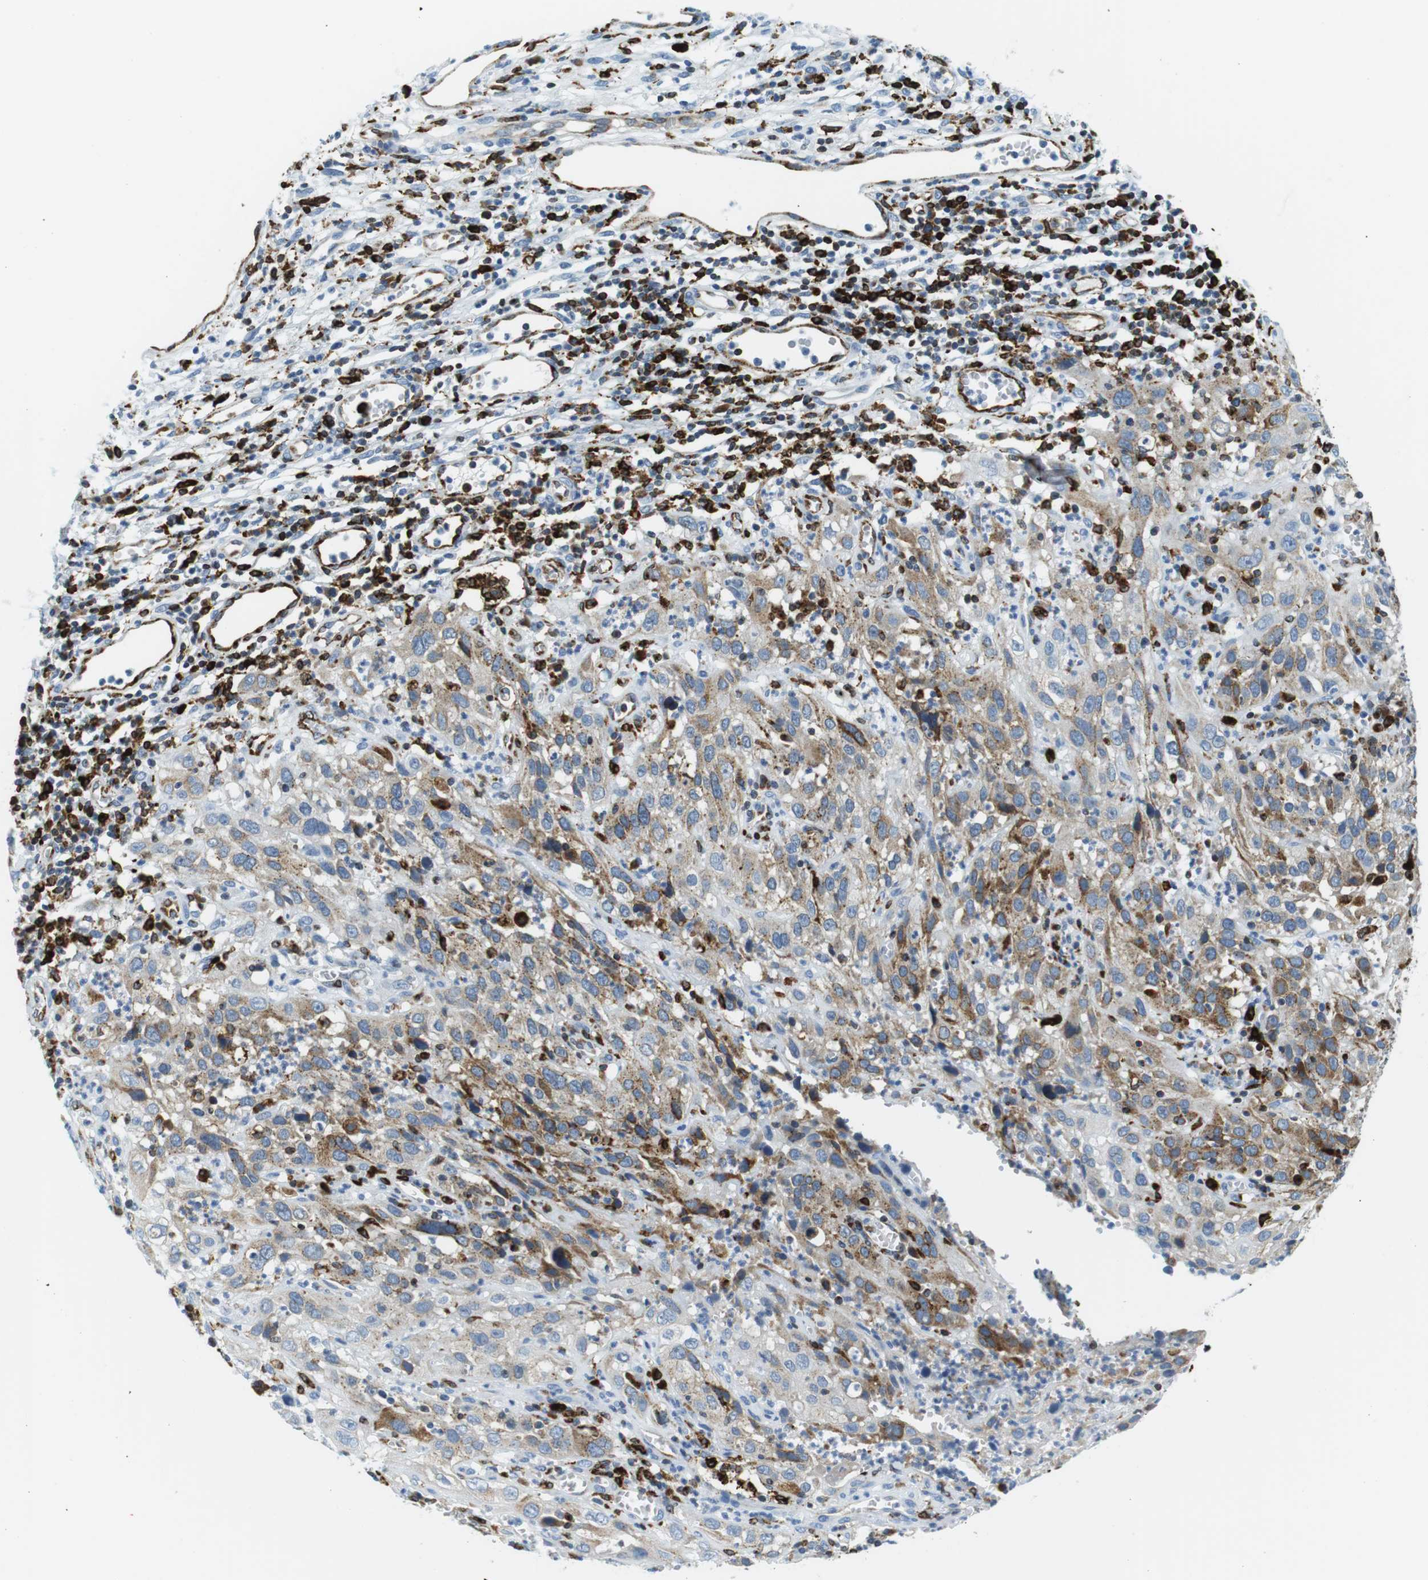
{"staining": {"intensity": "weak", "quantity": "25%-75%", "location": "cytoplasmic/membranous"}, "tissue": "cervical cancer", "cell_type": "Tumor cells", "image_type": "cancer", "snomed": [{"axis": "morphology", "description": "Squamous cell carcinoma, NOS"}, {"axis": "topography", "description": "Cervix"}], "caption": "This is a micrograph of immunohistochemistry staining of cervical squamous cell carcinoma, which shows weak positivity in the cytoplasmic/membranous of tumor cells.", "gene": "CIITA", "patient": {"sex": "female", "age": 32}}